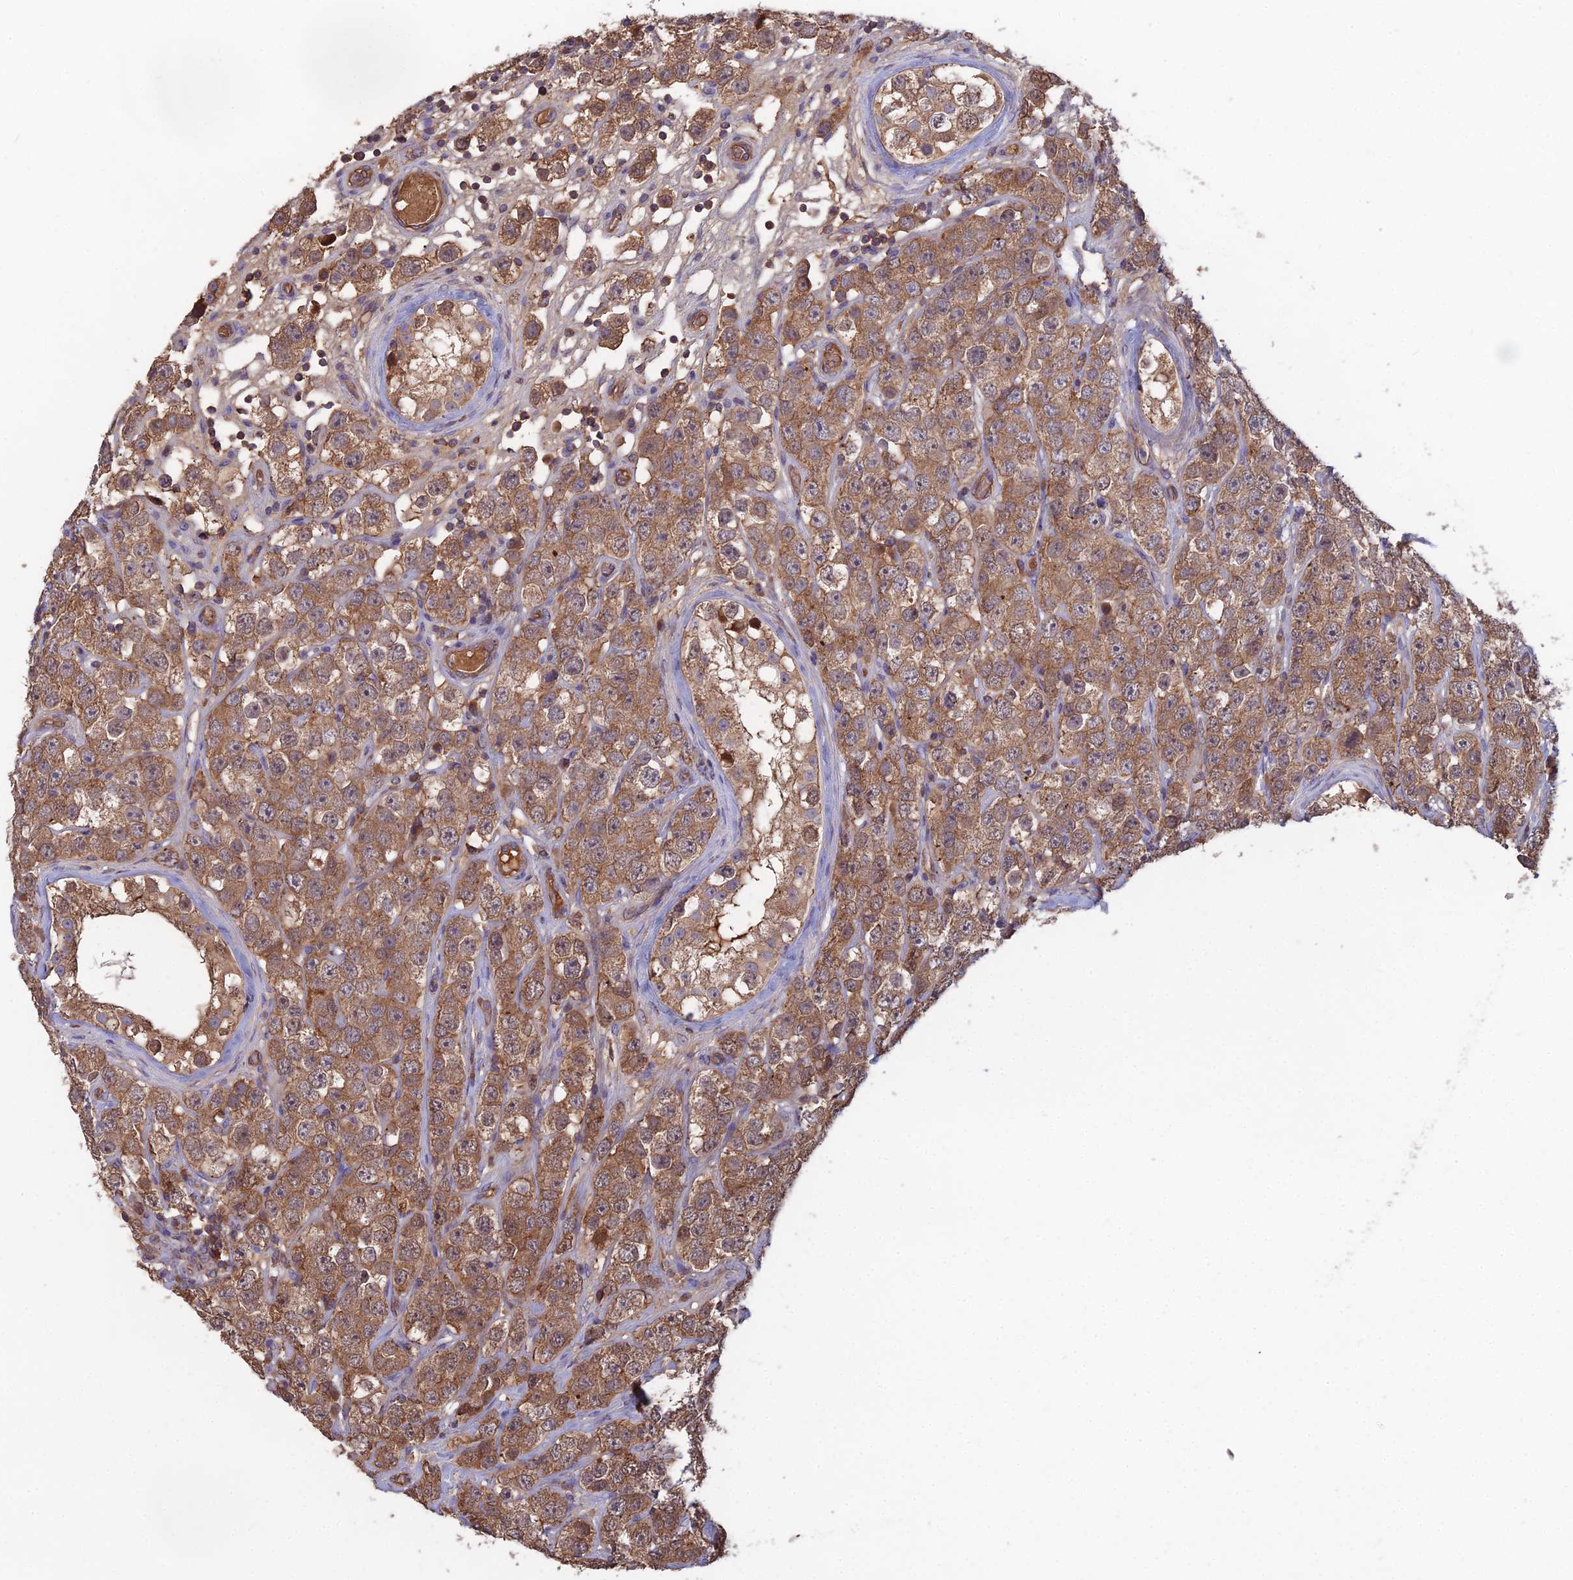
{"staining": {"intensity": "moderate", "quantity": ">75%", "location": "cytoplasmic/membranous"}, "tissue": "testis cancer", "cell_type": "Tumor cells", "image_type": "cancer", "snomed": [{"axis": "morphology", "description": "Seminoma, NOS"}, {"axis": "topography", "description": "Testis"}], "caption": "Approximately >75% of tumor cells in human testis seminoma display moderate cytoplasmic/membranous protein expression as visualized by brown immunohistochemical staining.", "gene": "GALR2", "patient": {"sex": "male", "age": 28}}